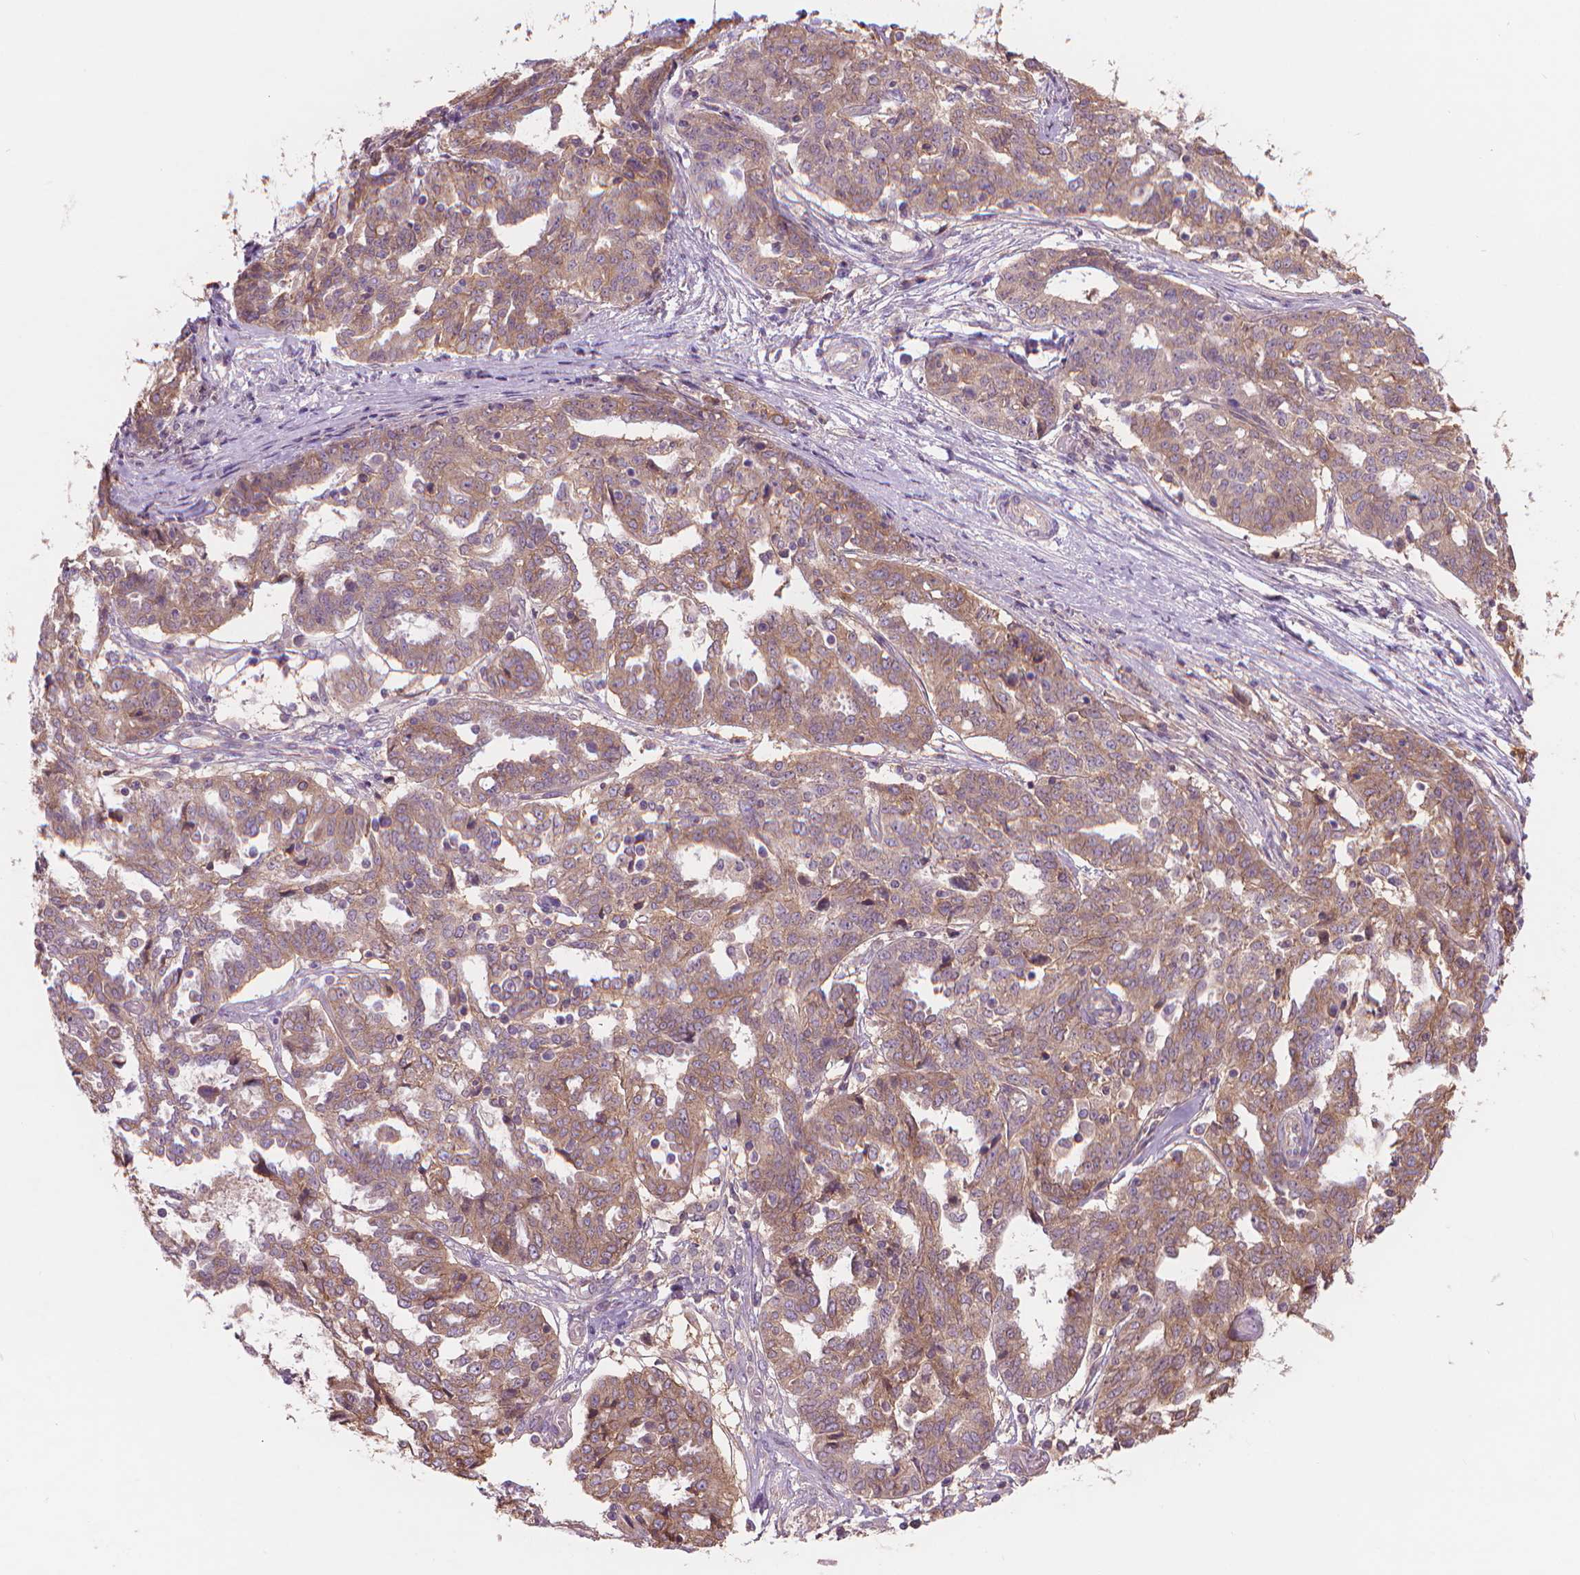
{"staining": {"intensity": "moderate", "quantity": ">75%", "location": "cytoplasmic/membranous"}, "tissue": "ovarian cancer", "cell_type": "Tumor cells", "image_type": "cancer", "snomed": [{"axis": "morphology", "description": "Cystadenocarcinoma, serous, NOS"}, {"axis": "topography", "description": "Ovary"}], "caption": "The histopathology image demonstrates a brown stain indicating the presence of a protein in the cytoplasmic/membranous of tumor cells in ovarian cancer (serous cystadenocarcinoma).", "gene": "ENSG00000187186", "patient": {"sex": "female", "age": 67}}